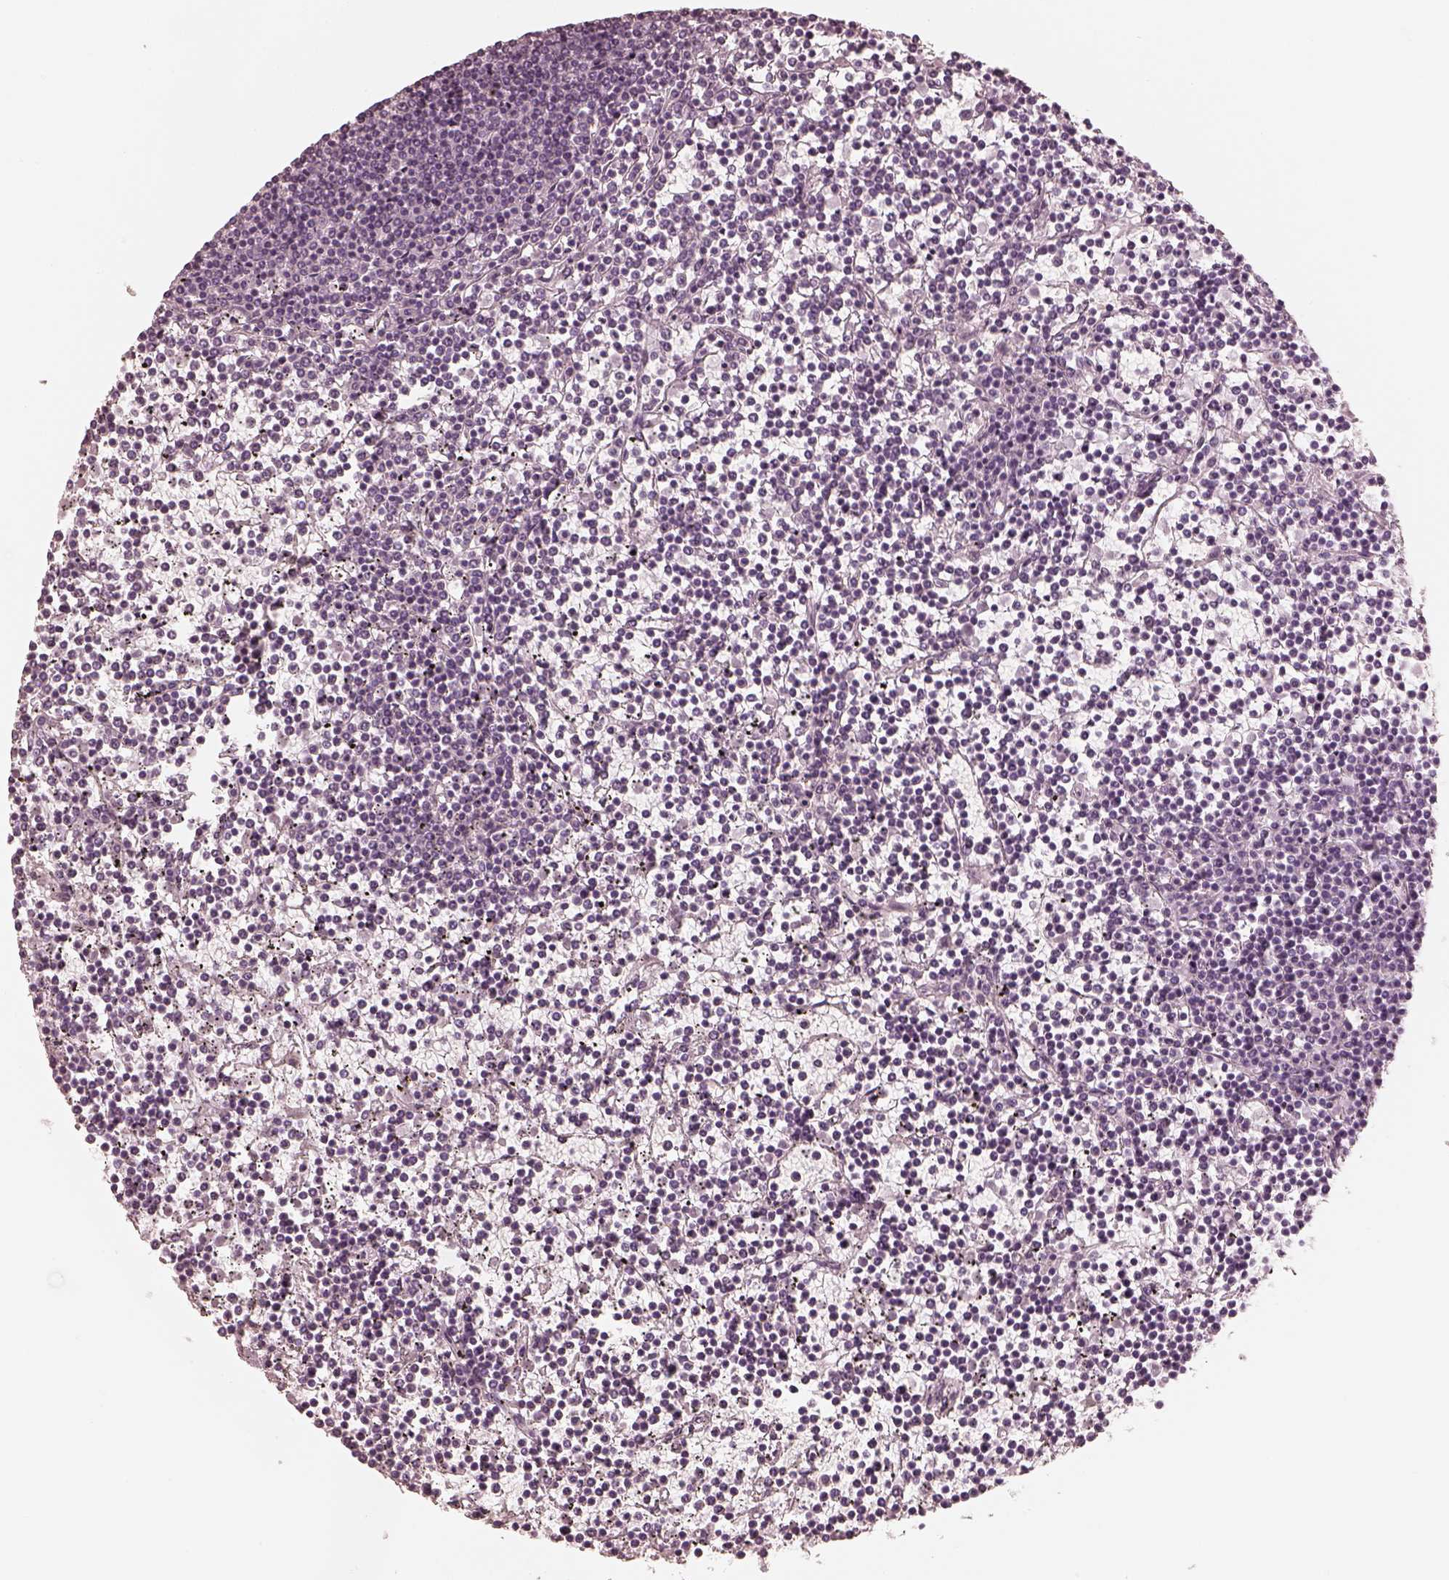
{"staining": {"intensity": "negative", "quantity": "none", "location": "none"}, "tissue": "lymphoma", "cell_type": "Tumor cells", "image_type": "cancer", "snomed": [{"axis": "morphology", "description": "Malignant lymphoma, non-Hodgkin's type, Low grade"}, {"axis": "topography", "description": "Spleen"}], "caption": "Immunohistochemistry (IHC) photomicrograph of neoplastic tissue: human malignant lymphoma, non-Hodgkin's type (low-grade) stained with DAB (3,3'-diaminobenzidine) reveals no significant protein expression in tumor cells.", "gene": "CALR3", "patient": {"sex": "female", "age": 19}}